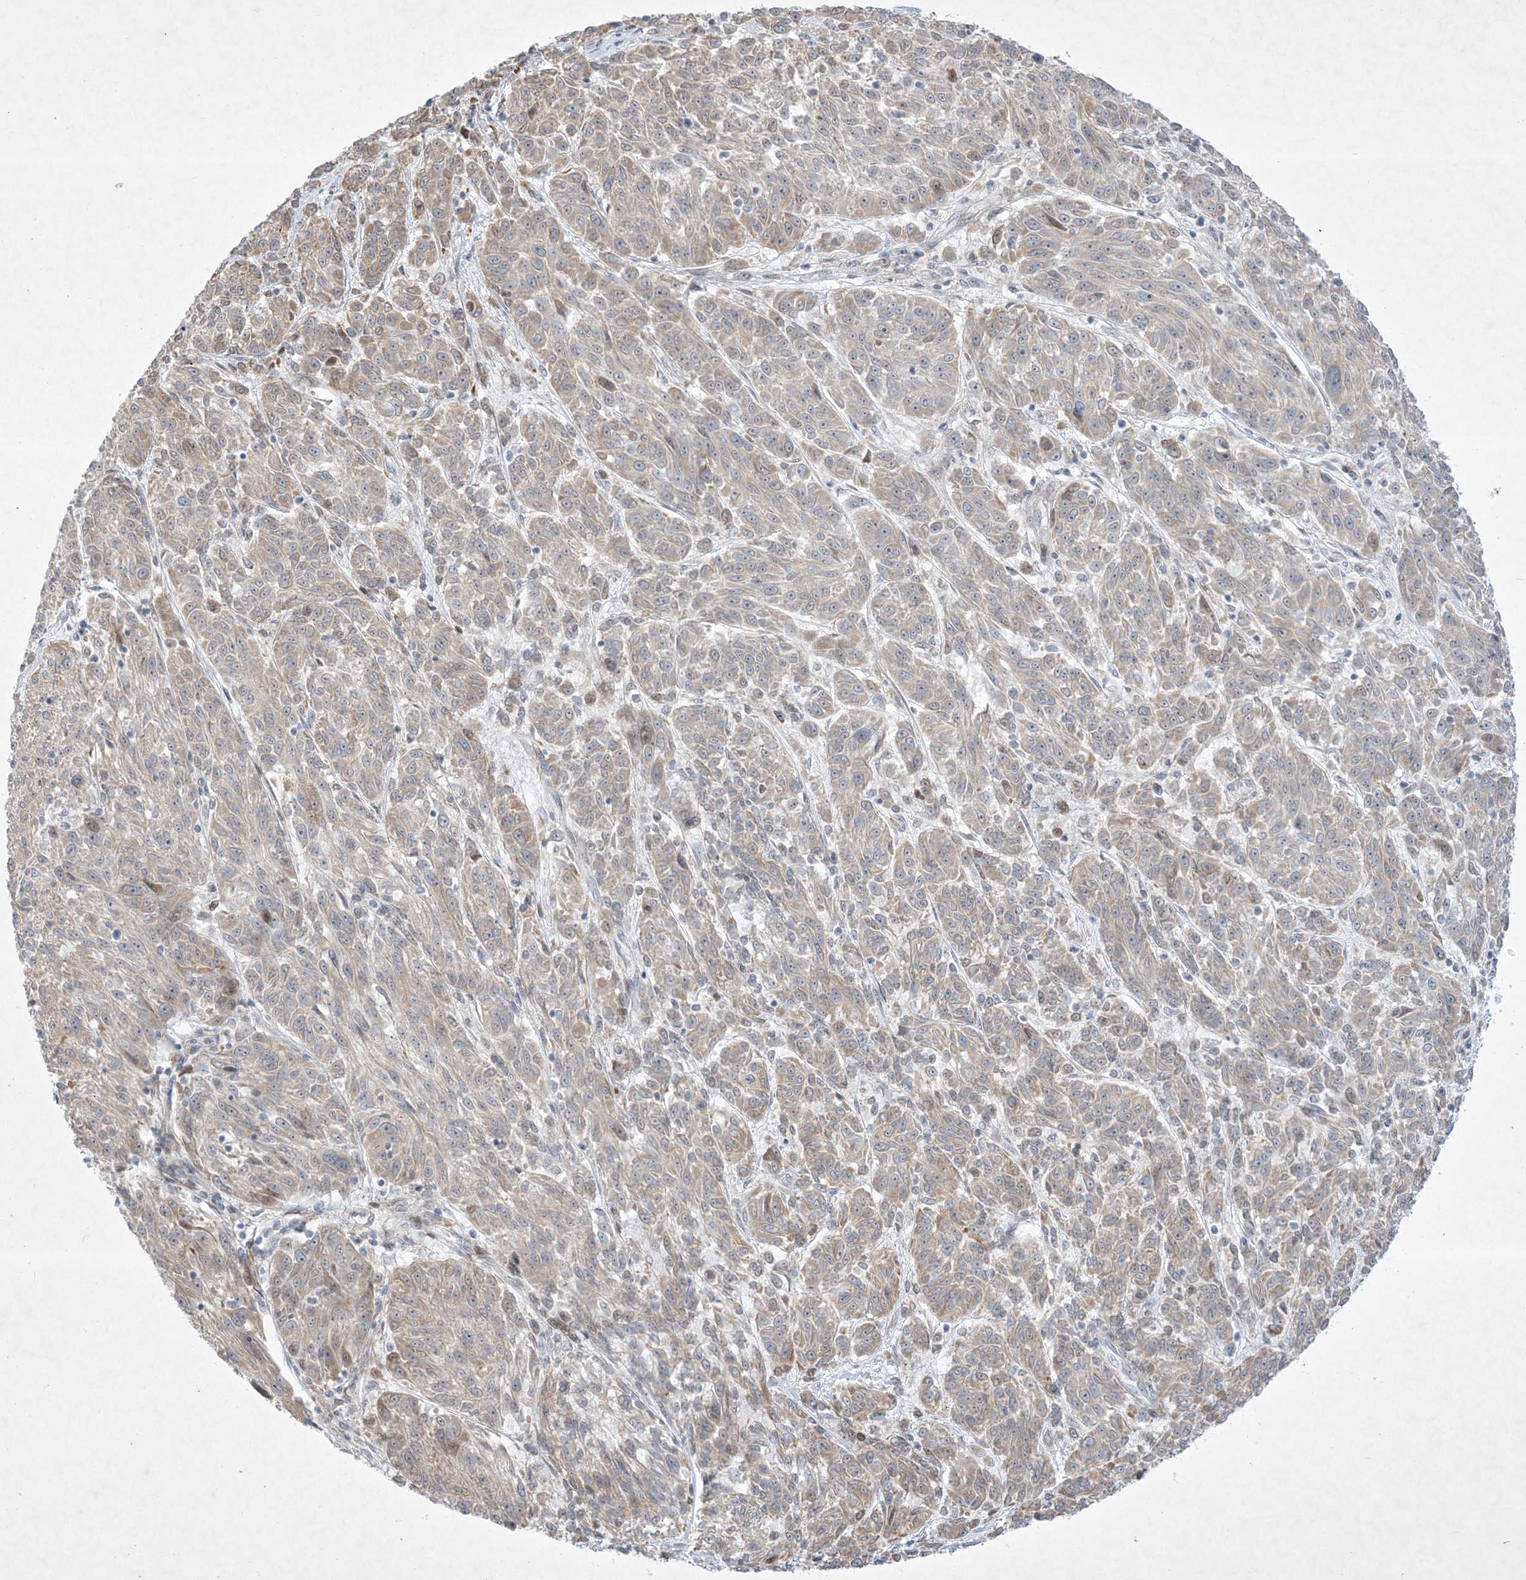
{"staining": {"intensity": "weak", "quantity": ">75%", "location": "cytoplasmic/membranous"}, "tissue": "melanoma", "cell_type": "Tumor cells", "image_type": "cancer", "snomed": [{"axis": "morphology", "description": "Malignant melanoma, NOS"}, {"axis": "topography", "description": "Skin"}], "caption": "Malignant melanoma stained for a protein (brown) reveals weak cytoplasmic/membranous positive positivity in about >75% of tumor cells.", "gene": "SOGA3", "patient": {"sex": "male", "age": 53}}